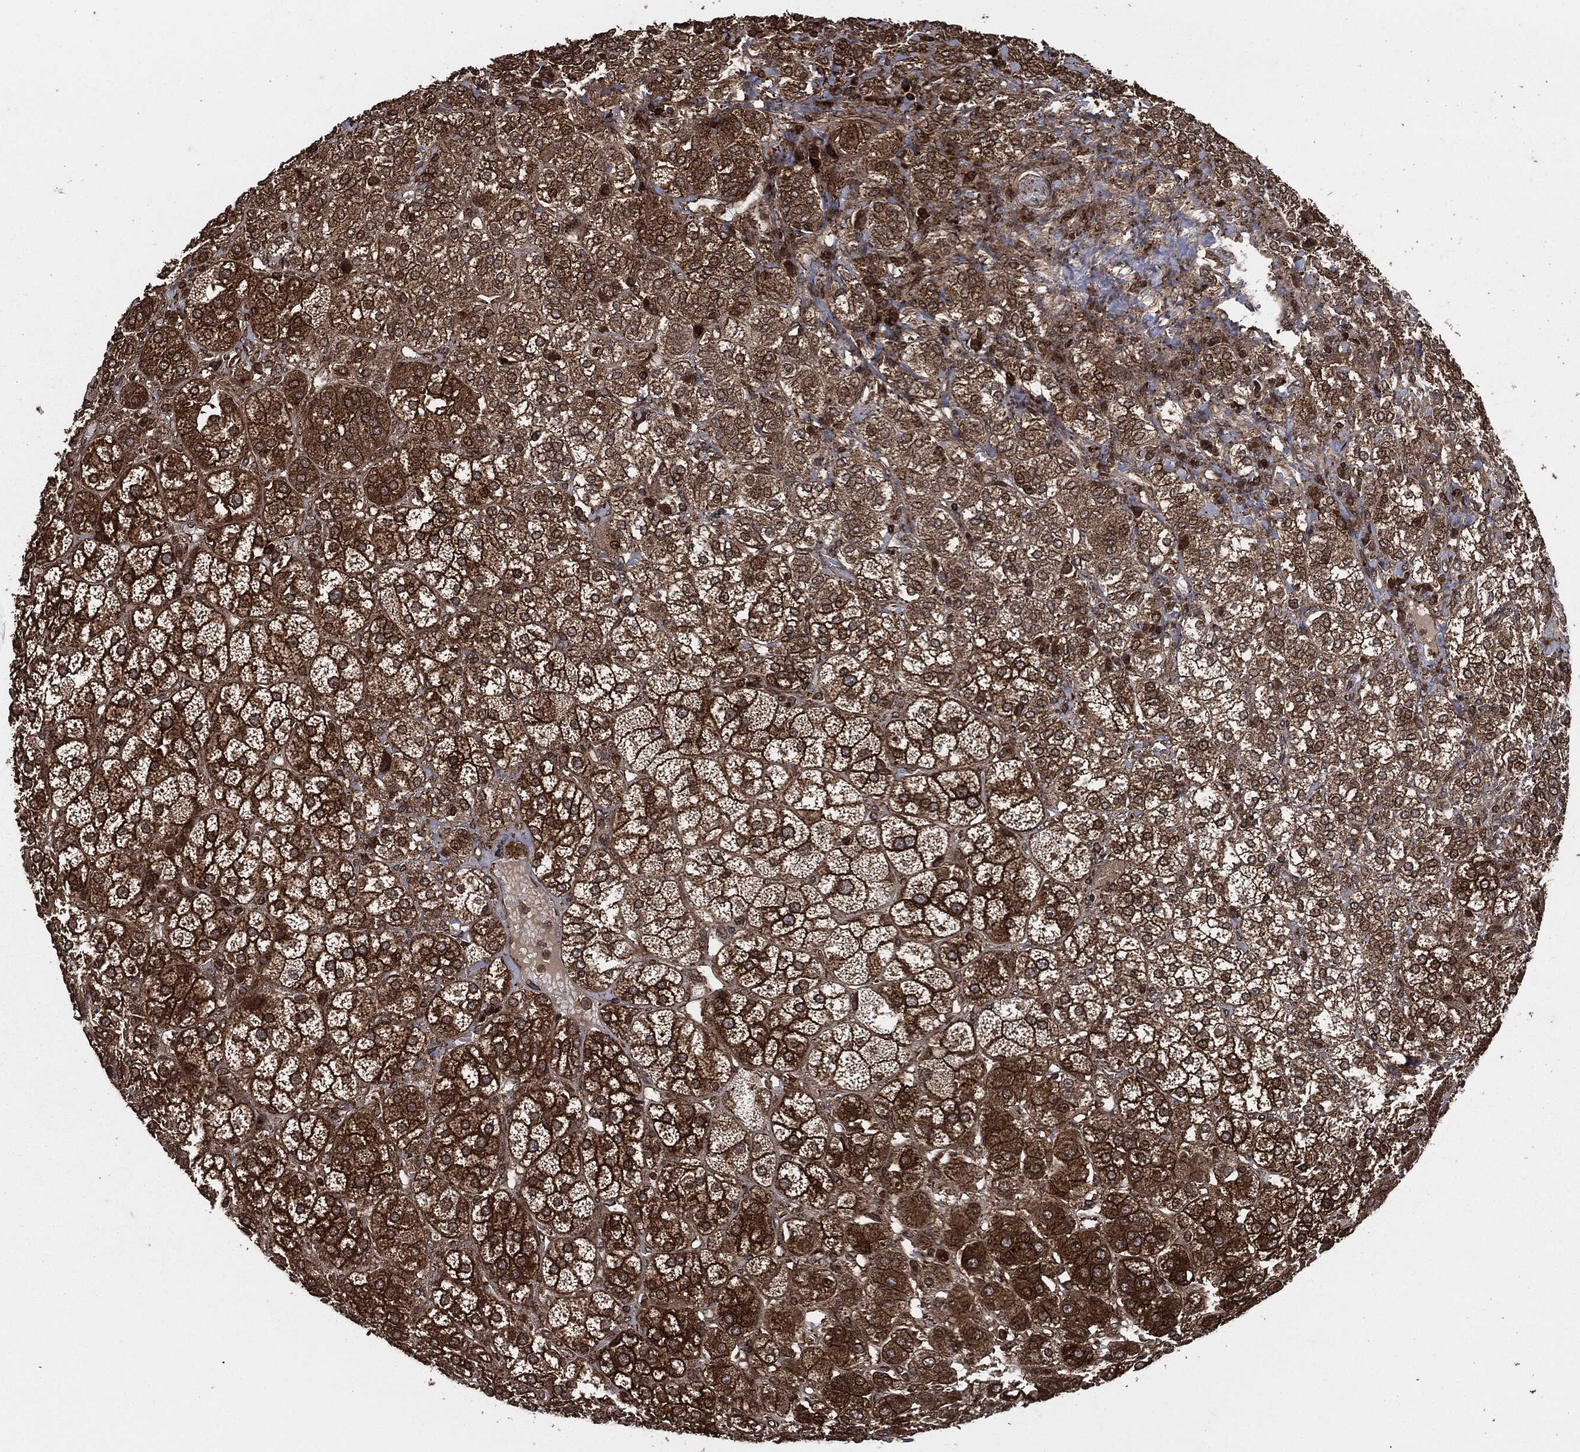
{"staining": {"intensity": "strong", "quantity": ">75%", "location": "cytoplasmic/membranous"}, "tissue": "adrenal gland", "cell_type": "Glandular cells", "image_type": "normal", "snomed": [{"axis": "morphology", "description": "Normal tissue, NOS"}, {"axis": "topography", "description": "Adrenal gland"}], "caption": "Adrenal gland stained with immunohistochemistry (IHC) displays strong cytoplasmic/membranous staining in about >75% of glandular cells.", "gene": "IFIT1", "patient": {"sex": "male", "age": 70}}